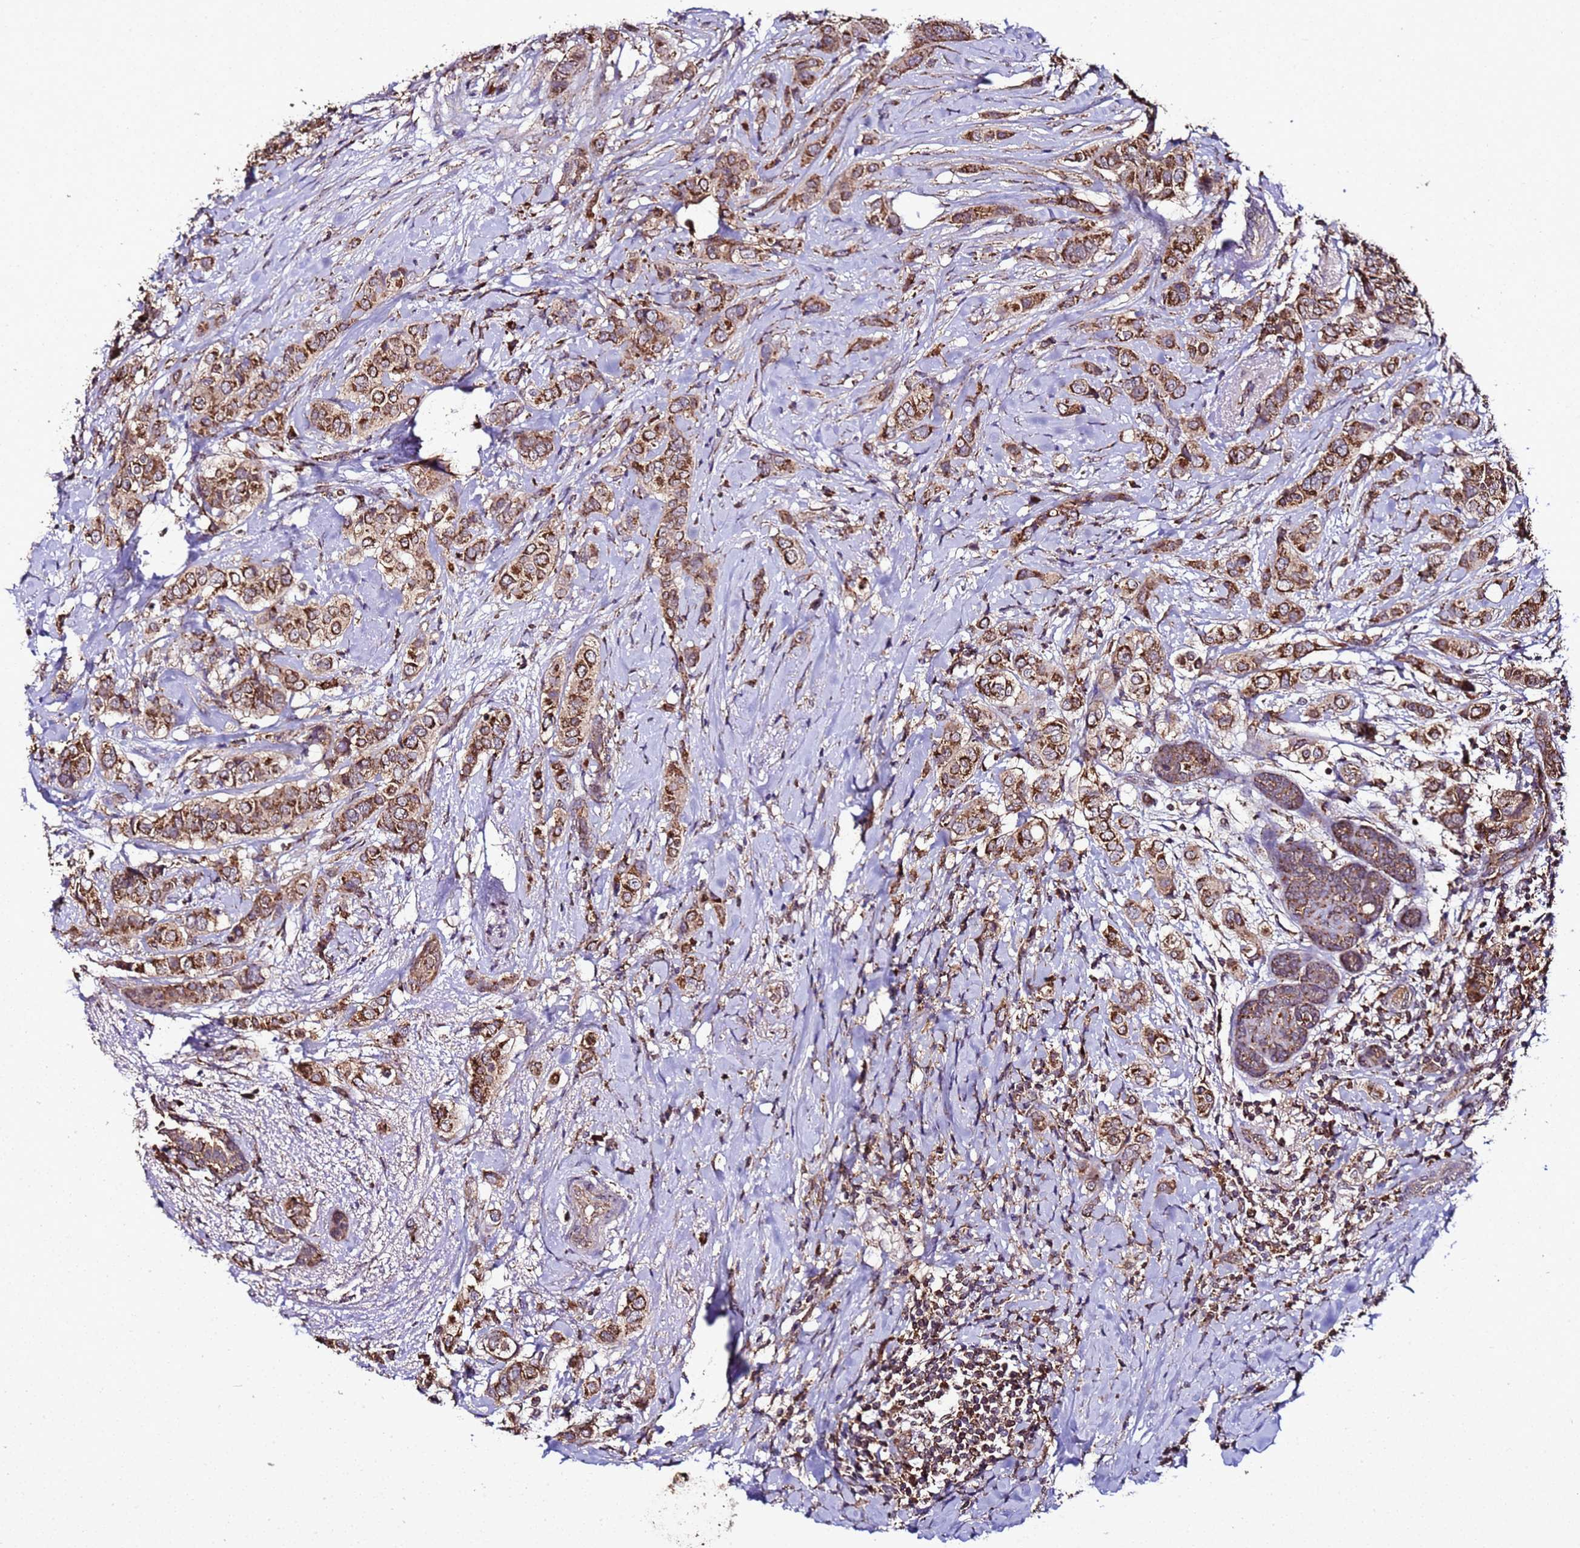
{"staining": {"intensity": "strong", "quantity": ">75%", "location": "cytoplasmic/membranous"}, "tissue": "breast cancer", "cell_type": "Tumor cells", "image_type": "cancer", "snomed": [{"axis": "morphology", "description": "Lobular carcinoma"}, {"axis": "topography", "description": "Breast"}], "caption": "Immunohistochemical staining of human lobular carcinoma (breast) reveals high levels of strong cytoplasmic/membranous protein expression in approximately >75% of tumor cells. (IHC, brightfield microscopy, high magnification).", "gene": "HSPBAP1", "patient": {"sex": "female", "age": 51}}